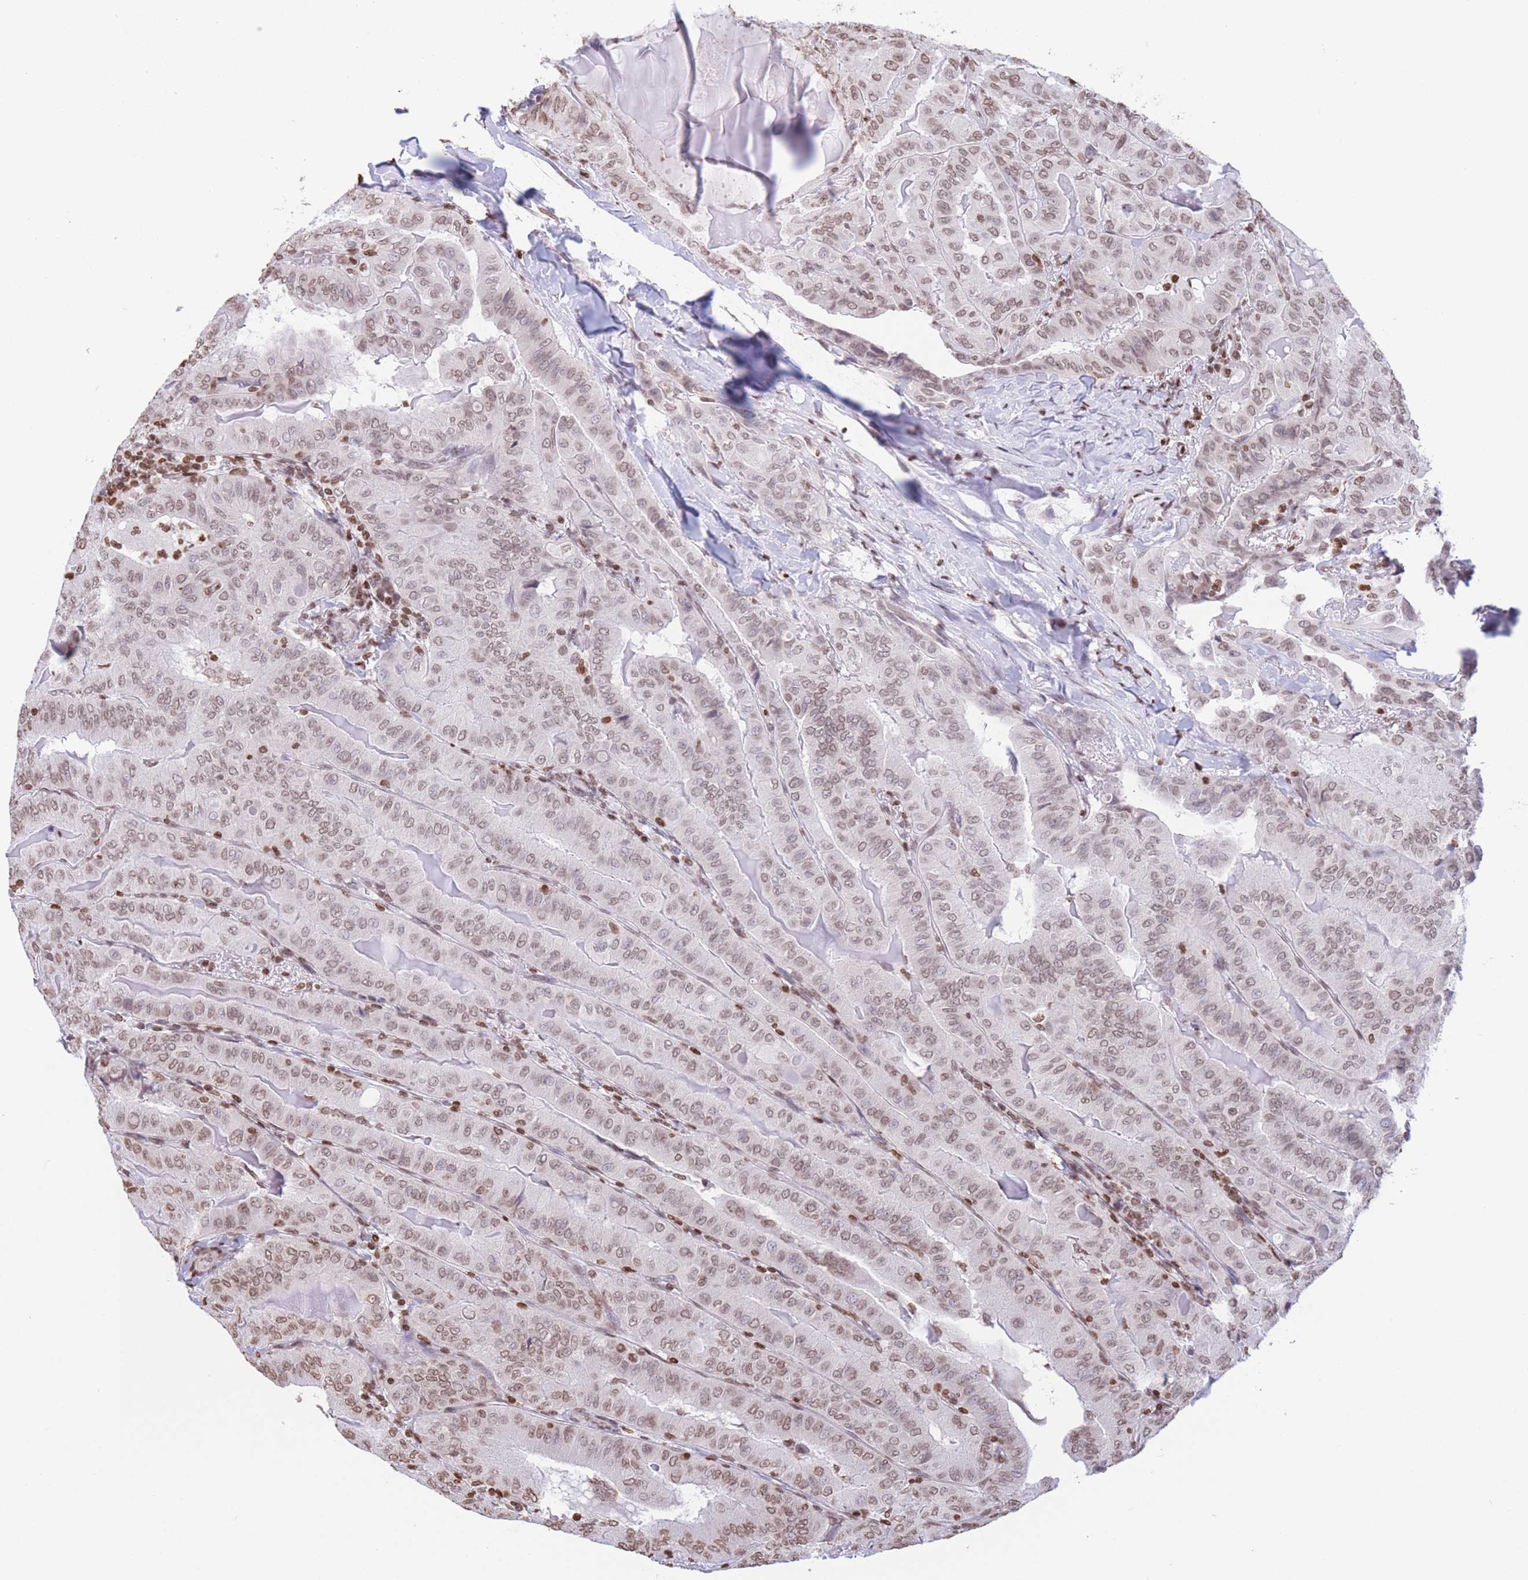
{"staining": {"intensity": "moderate", "quantity": ">75%", "location": "nuclear"}, "tissue": "thyroid cancer", "cell_type": "Tumor cells", "image_type": "cancer", "snomed": [{"axis": "morphology", "description": "Papillary adenocarcinoma, NOS"}, {"axis": "topography", "description": "Thyroid gland"}], "caption": "This image demonstrates thyroid cancer (papillary adenocarcinoma) stained with immunohistochemistry (IHC) to label a protein in brown. The nuclear of tumor cells show moderate positivity for the protein. Nuclei are counter-stained blue.", "gene": "H2BC11", "patient": {"sex": "female", "age": 68}}